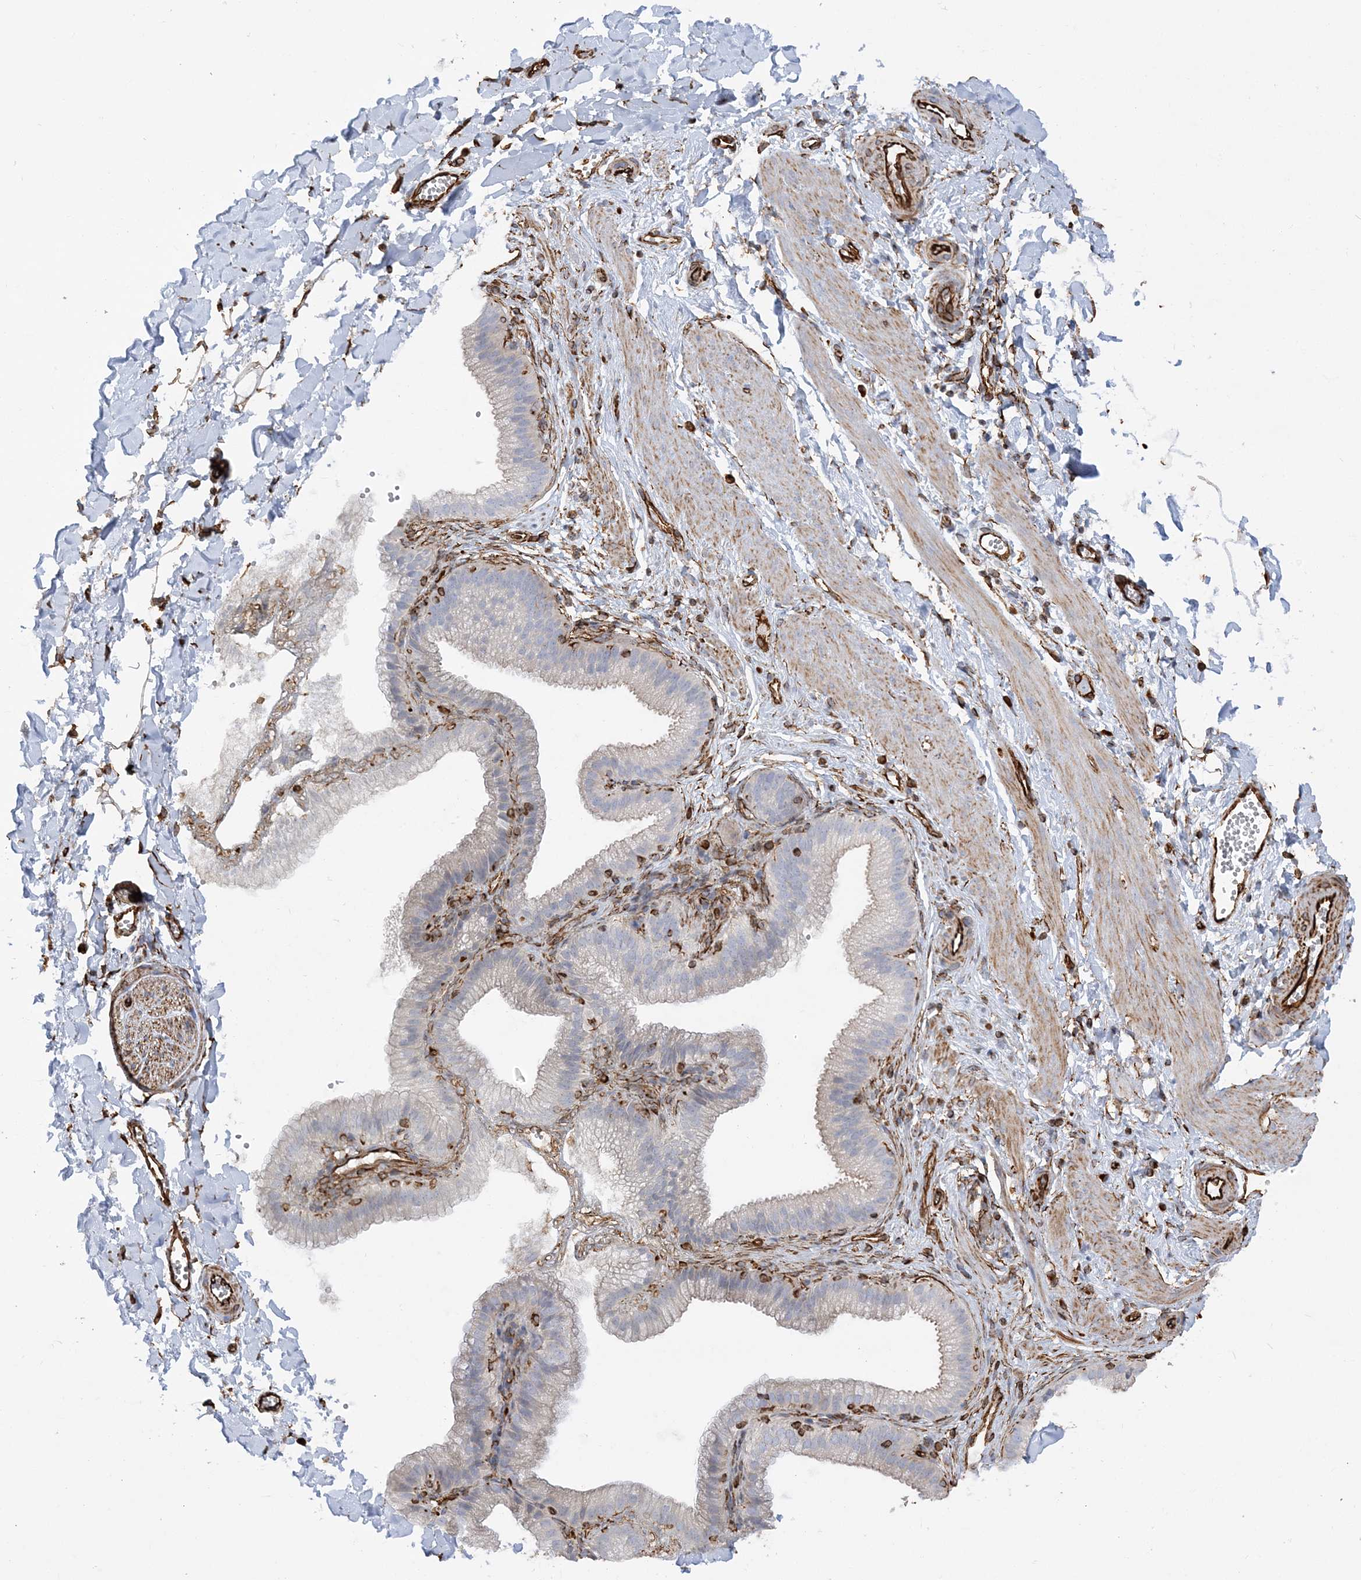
{"staining": {"intensity": "moderate", "quantity": ">75%", "location": "cytoplasmic/membranous"}, "tissue": "adipose tissue", "cell_type": "Adipocytes", "image_type": "normal", "snomed": [{"axis": "morphology", "description": "Normal tissue, NOS"}, {"axis": "topography", "description": "Gallbladder"}, {"axis": "topography", "description": "Peripheral nerve tissue"}], "caption": "Immunohistochemistry (IHC) of benign human adipose tissue displays medium levels of moderate cytoplasmic/membranous staining in about >75% of adipocytes. (brown staining indicates protein expression, while blue staining denotes nuclei).", "gene": "SCLT1", "patient": {"sex": "male", "age": 38}}